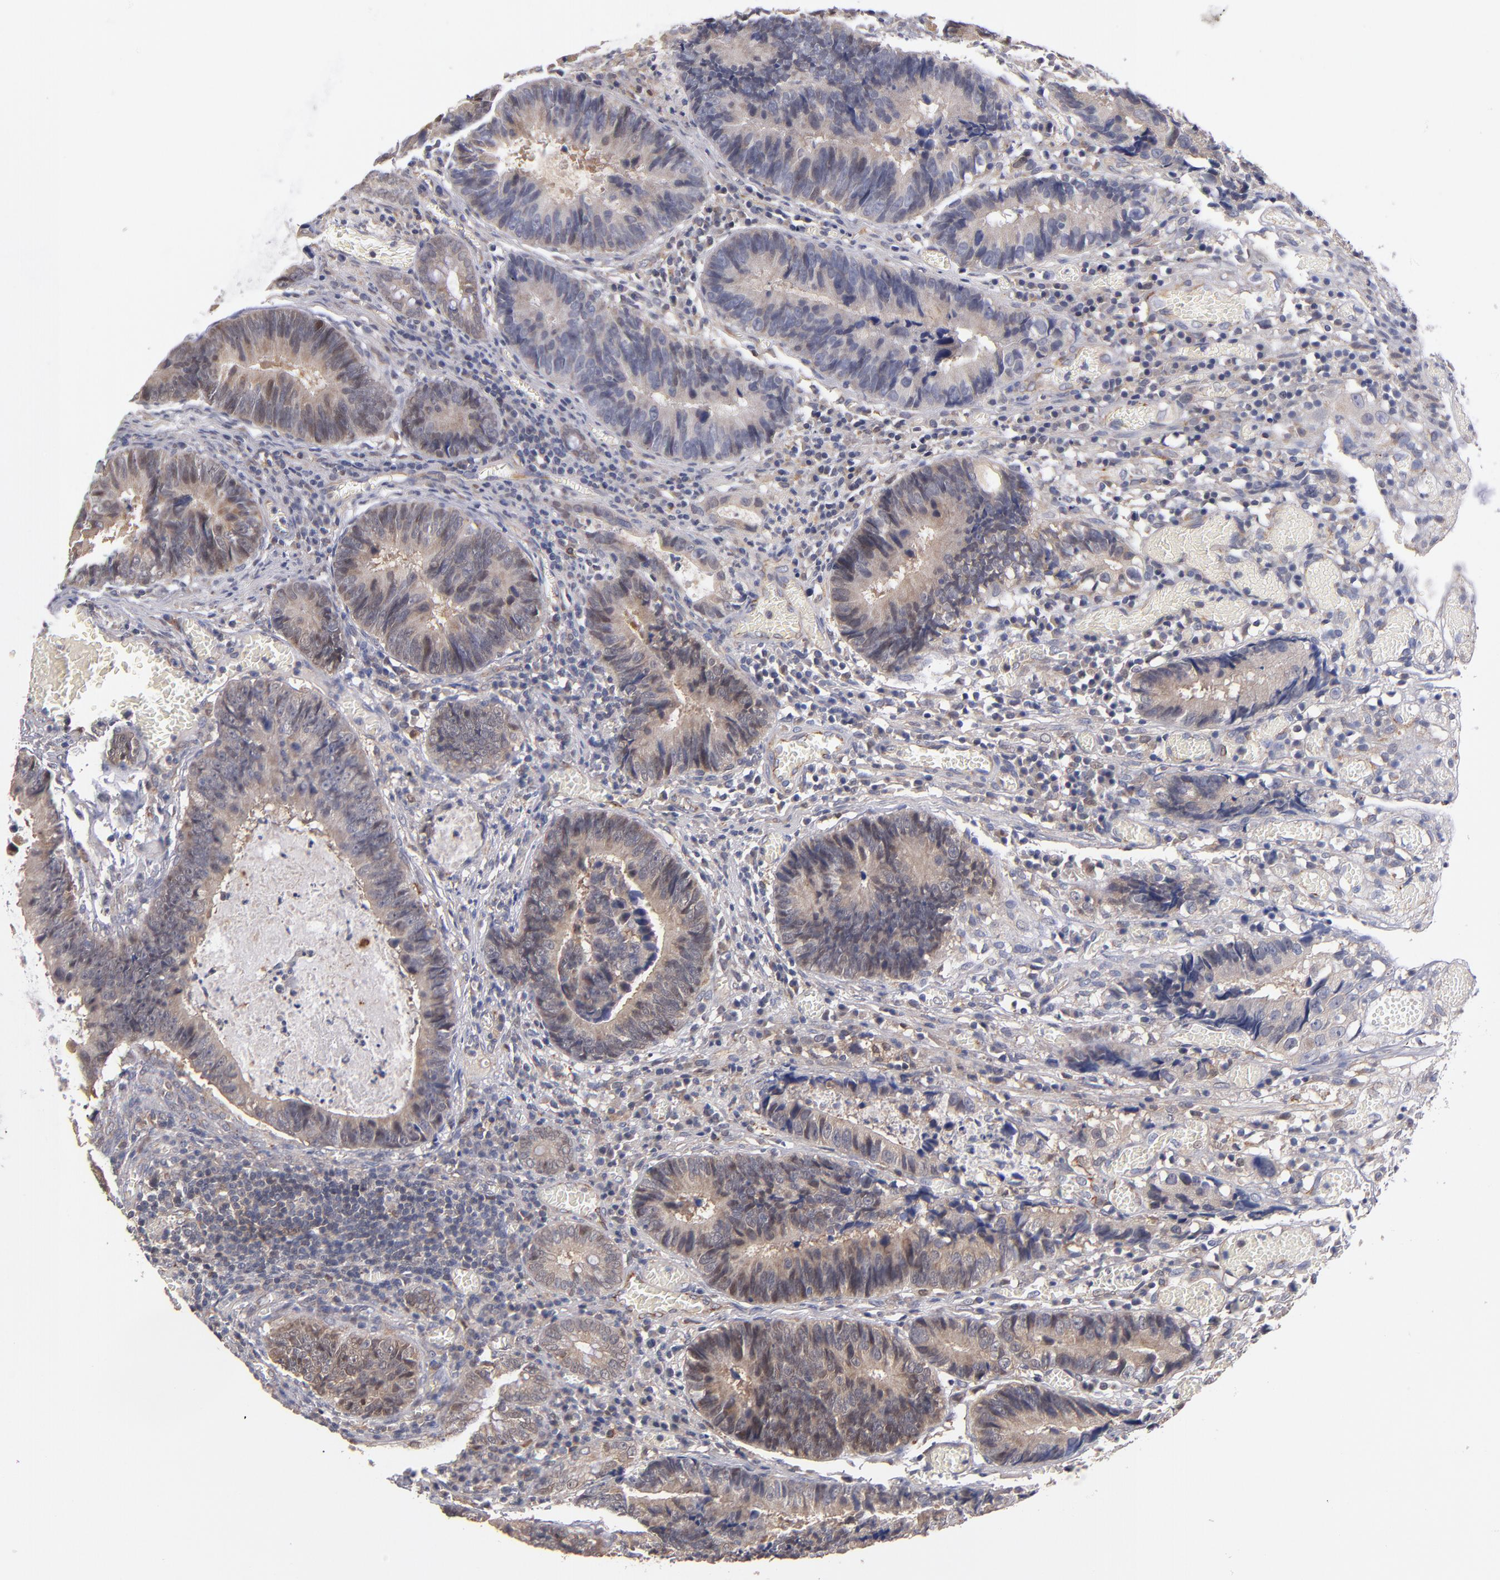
{"staining": {"intensity": "weak", "quantity": ">75%", "location": "cytoplasmic/membranous"}, "tissue": "colorectal cancer", "cell_type": "Tumor cells", "image_type": "cancer", "snomed": [{"axis": "morphology", "description": "Adenocarcinoma, NOS"}, {"axis": "topography", "description": "Rectum"}], "caption": "The histopathology image reveals staining of adenocarcinoma (colorectal), revealing weak cytoplasmic/membranous protein expression (brown color) within tumor cells.", "gene": "GMFG", "patient": {"sex": "female", "age": 98}}